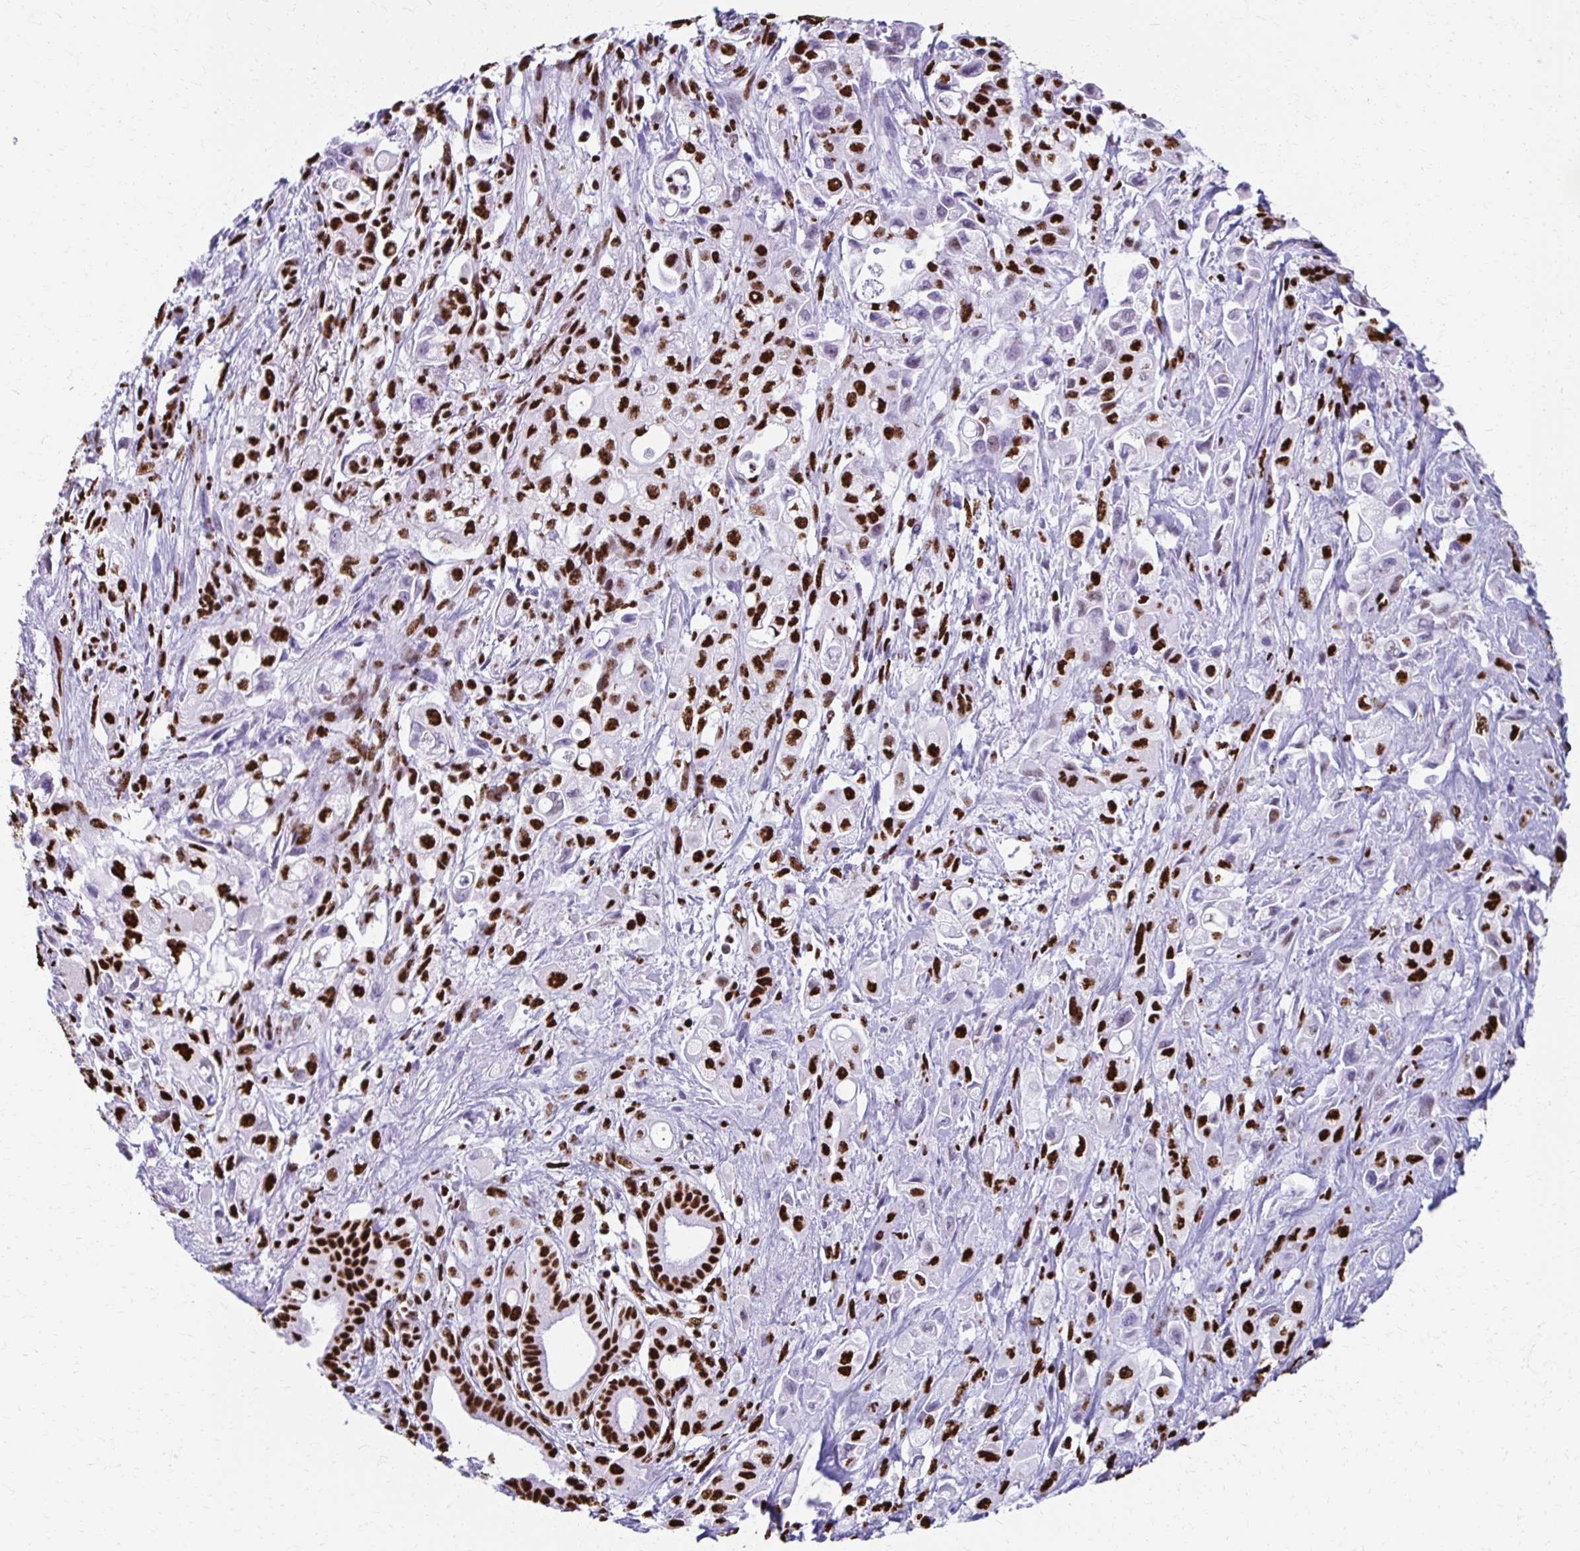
{"staining": {"intensity": "strong", "quantity": ">75%", "location": "nuclear"}, "tissue": "pancreatic cancer", "cell_type": "Tumor cells", "image_type": "cancer", "snomed": [{"axis": "morphology", "description": "Adenocarcinoma, NOS"}, {"axis": "topography", "description": "Pancreas"}], "caption": "Approximately >75% of tumor cells in human adenocarcinoma (pancreatic) display strong nuclear protein positivity as visualized by brown immunohistochemical staining.", "gene": "NONO", "patient": {"sex": "female", "age": 66}}